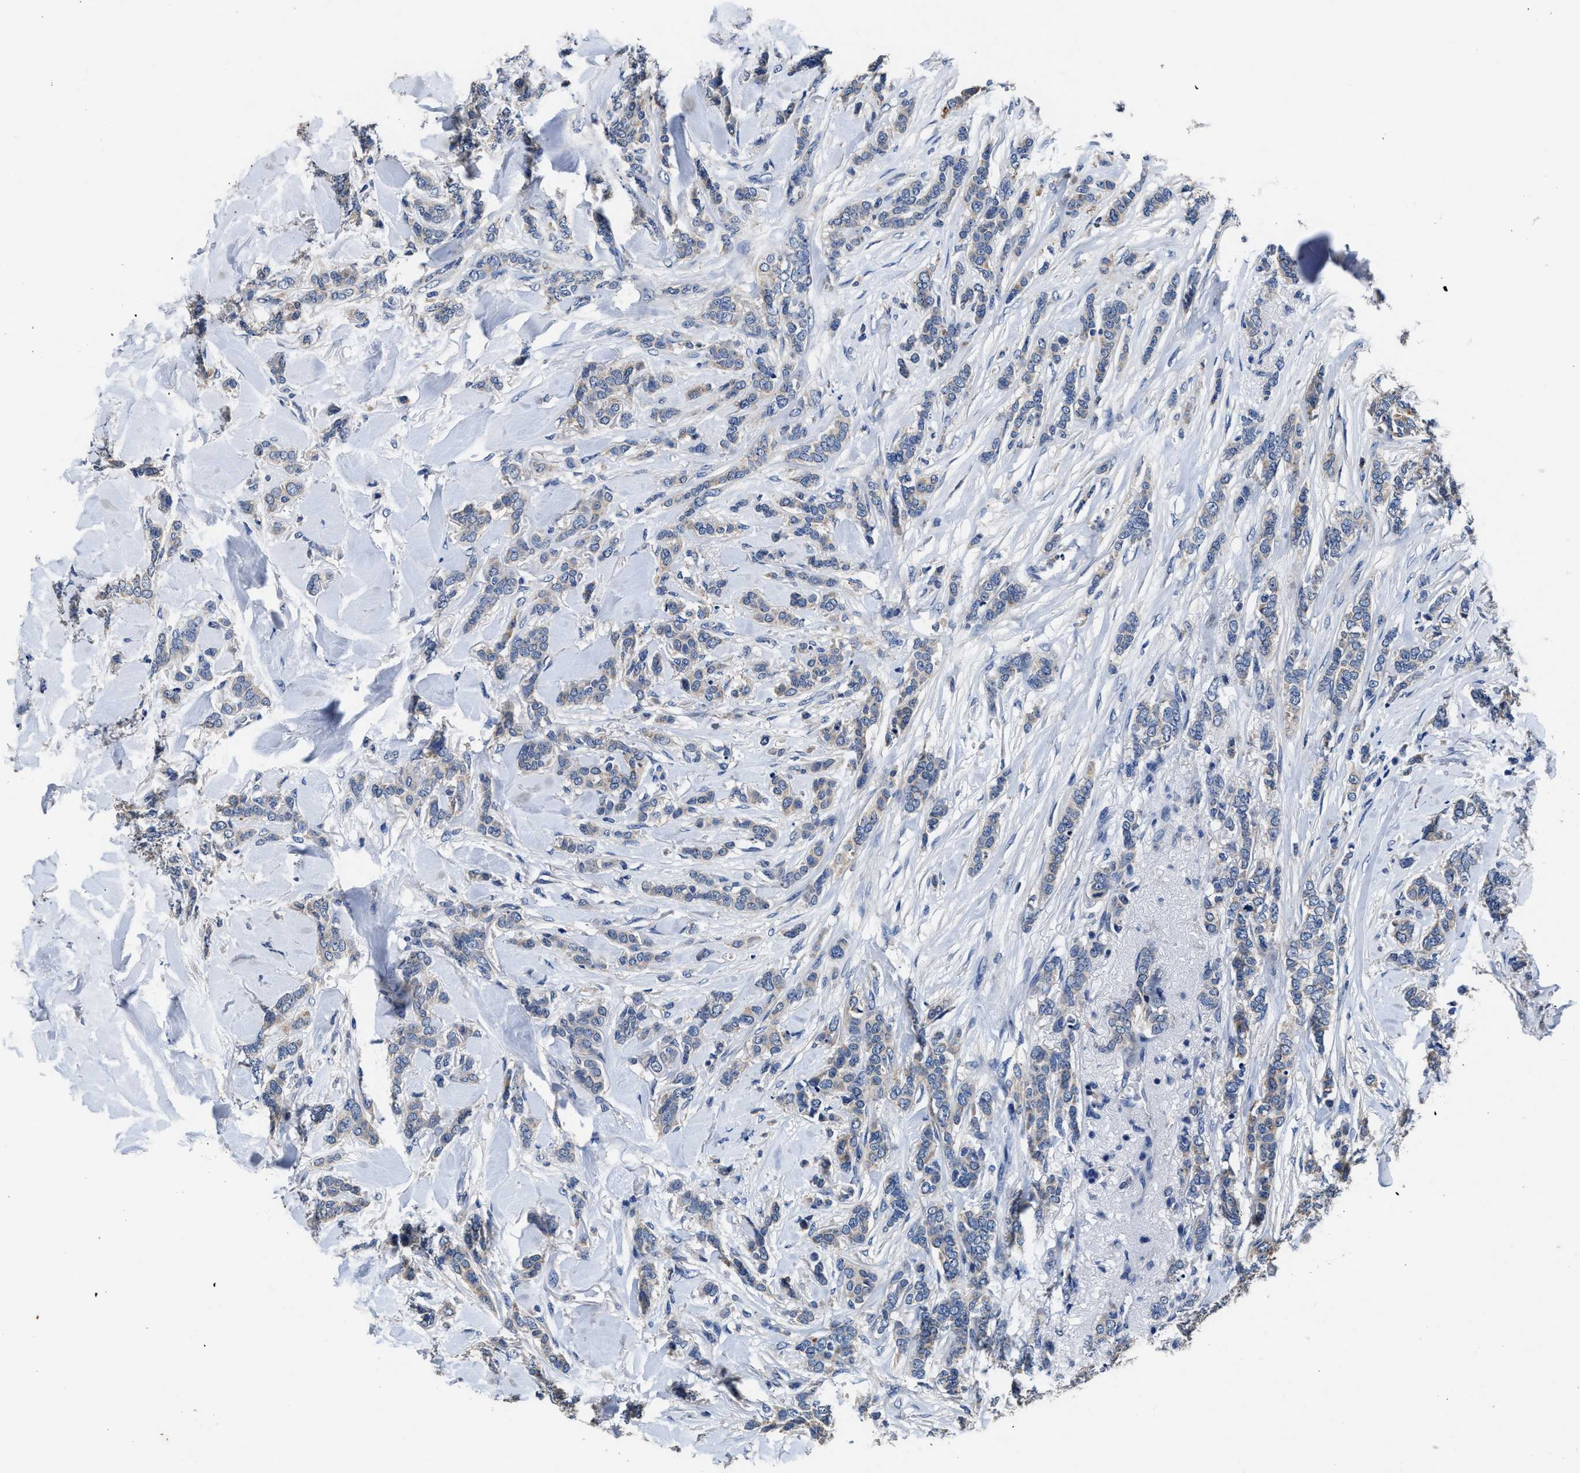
{"staining": {"intensity": "weak", "quantity": "<25%", "location": "cytoplasmic/membranous"}, "tissue": "breast cancer", "cell_type": "Tumor cells", "image_type": "cancer", "snomed": [{"axis": "morphology", "description": "Lobular carcinoma"}, {"axis": "topography", "description": "Skin"}, {"axis": "topography", "description": "Breast"}], "caption": "A histopathology image of human lobular carcinoma (breast) is negative for staining in tumor cells.", "gene": "UBR4", "patient": {"sex": "female", "age": 46}}